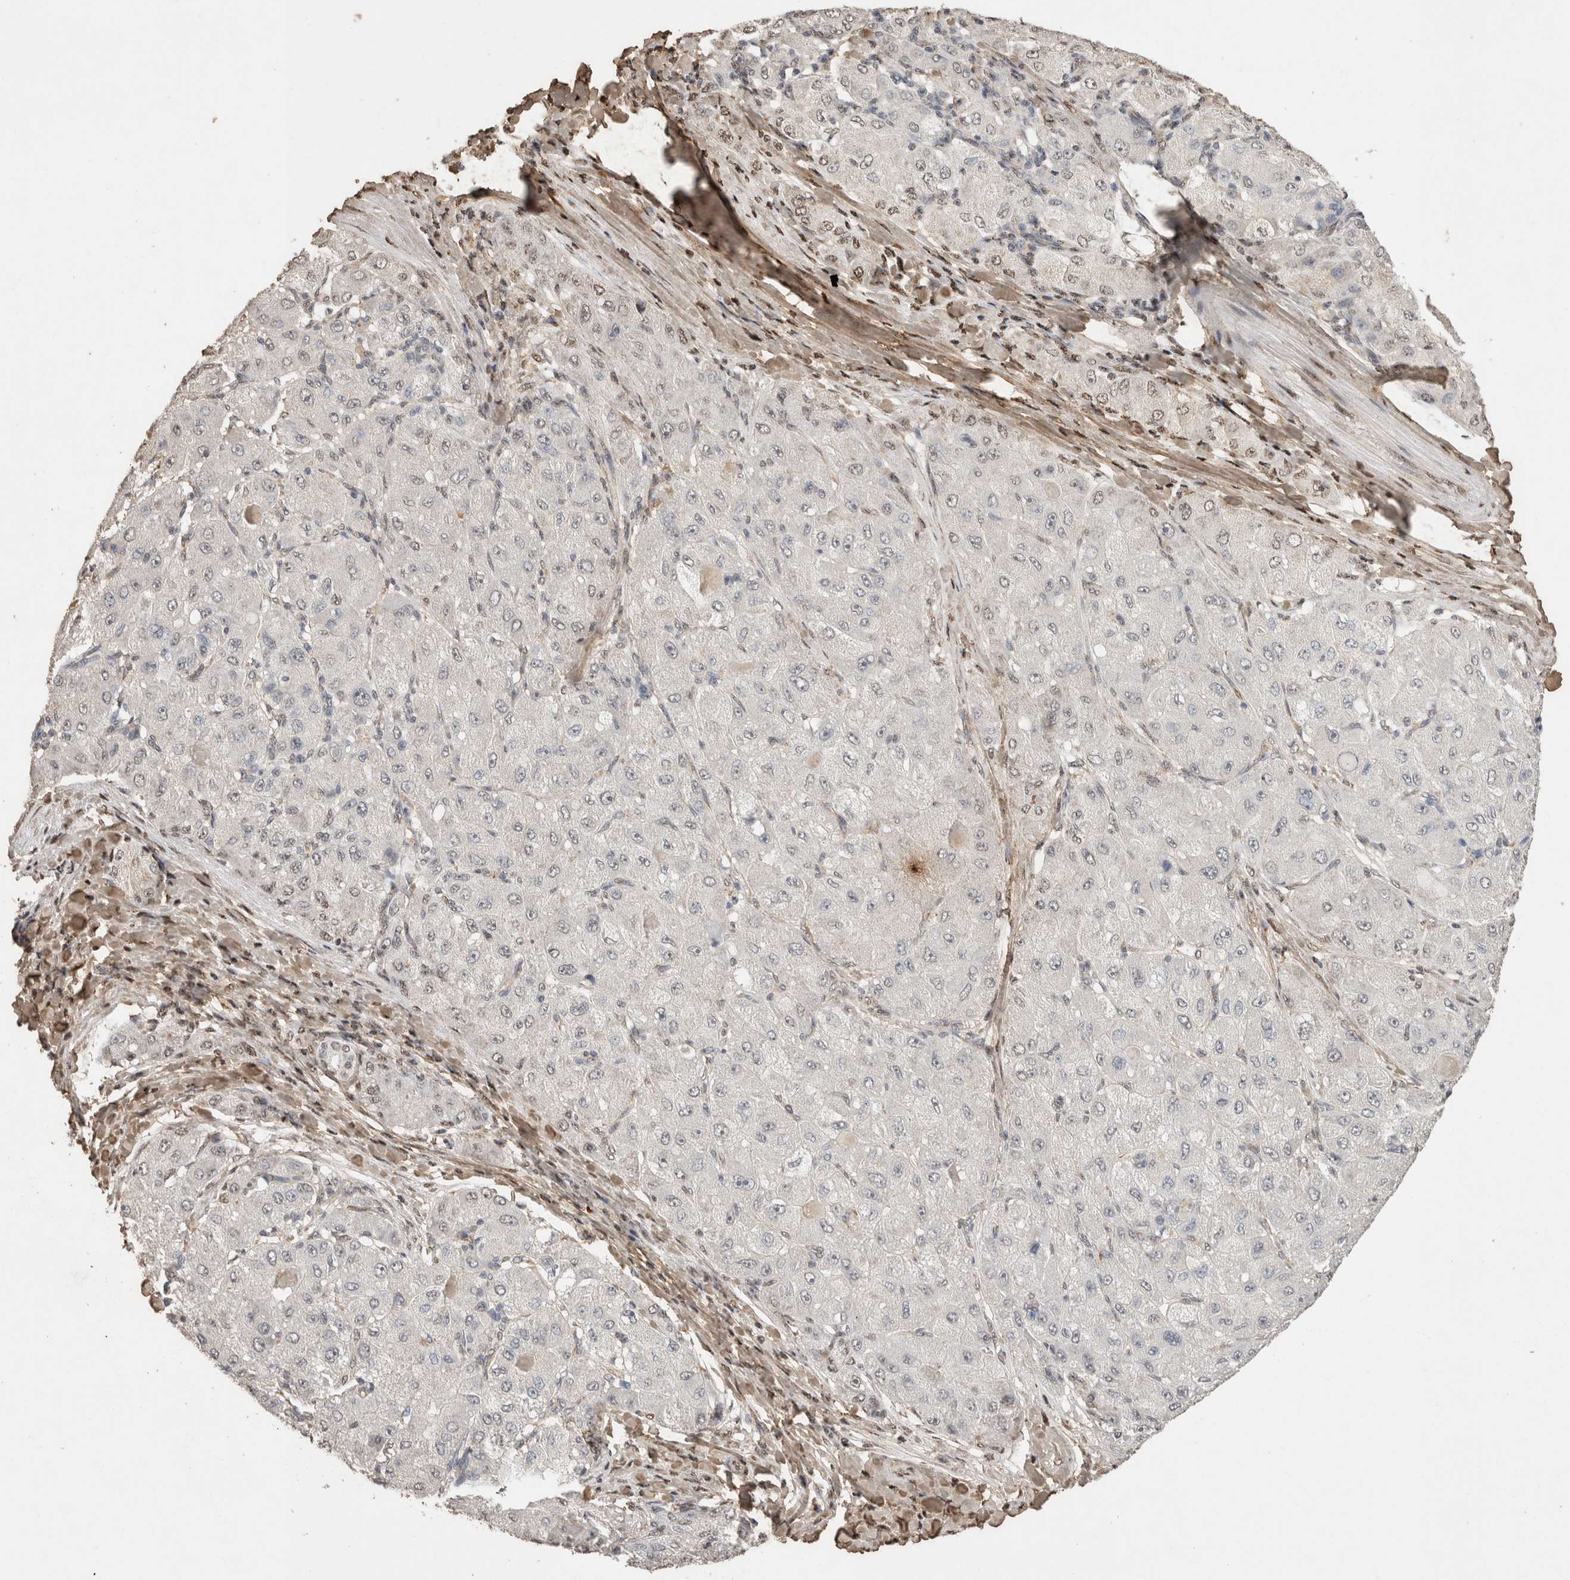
{"staining": {"intensity": "negative", "quantity": "none", "location": "none"}, "tissue": "liver cancer", "cell_type": "Tumor cells", "image_type": "cancer", "snomed": [{"axis": "morphology", "description": "Carcinoma, Hepatocellular, NOS"}, {"axis": "topography", "description": "Liver"}], "caption": "Tumor cells are negative for brown protein staining in liver cancer. (Stains: DAB immunohistochemistry with hematoxylin counter stain, Microscopy: brightfield microscopy at high magnification).", "gene": "C1QTNF5", "patient": {"sex": "male", "age": 80}}